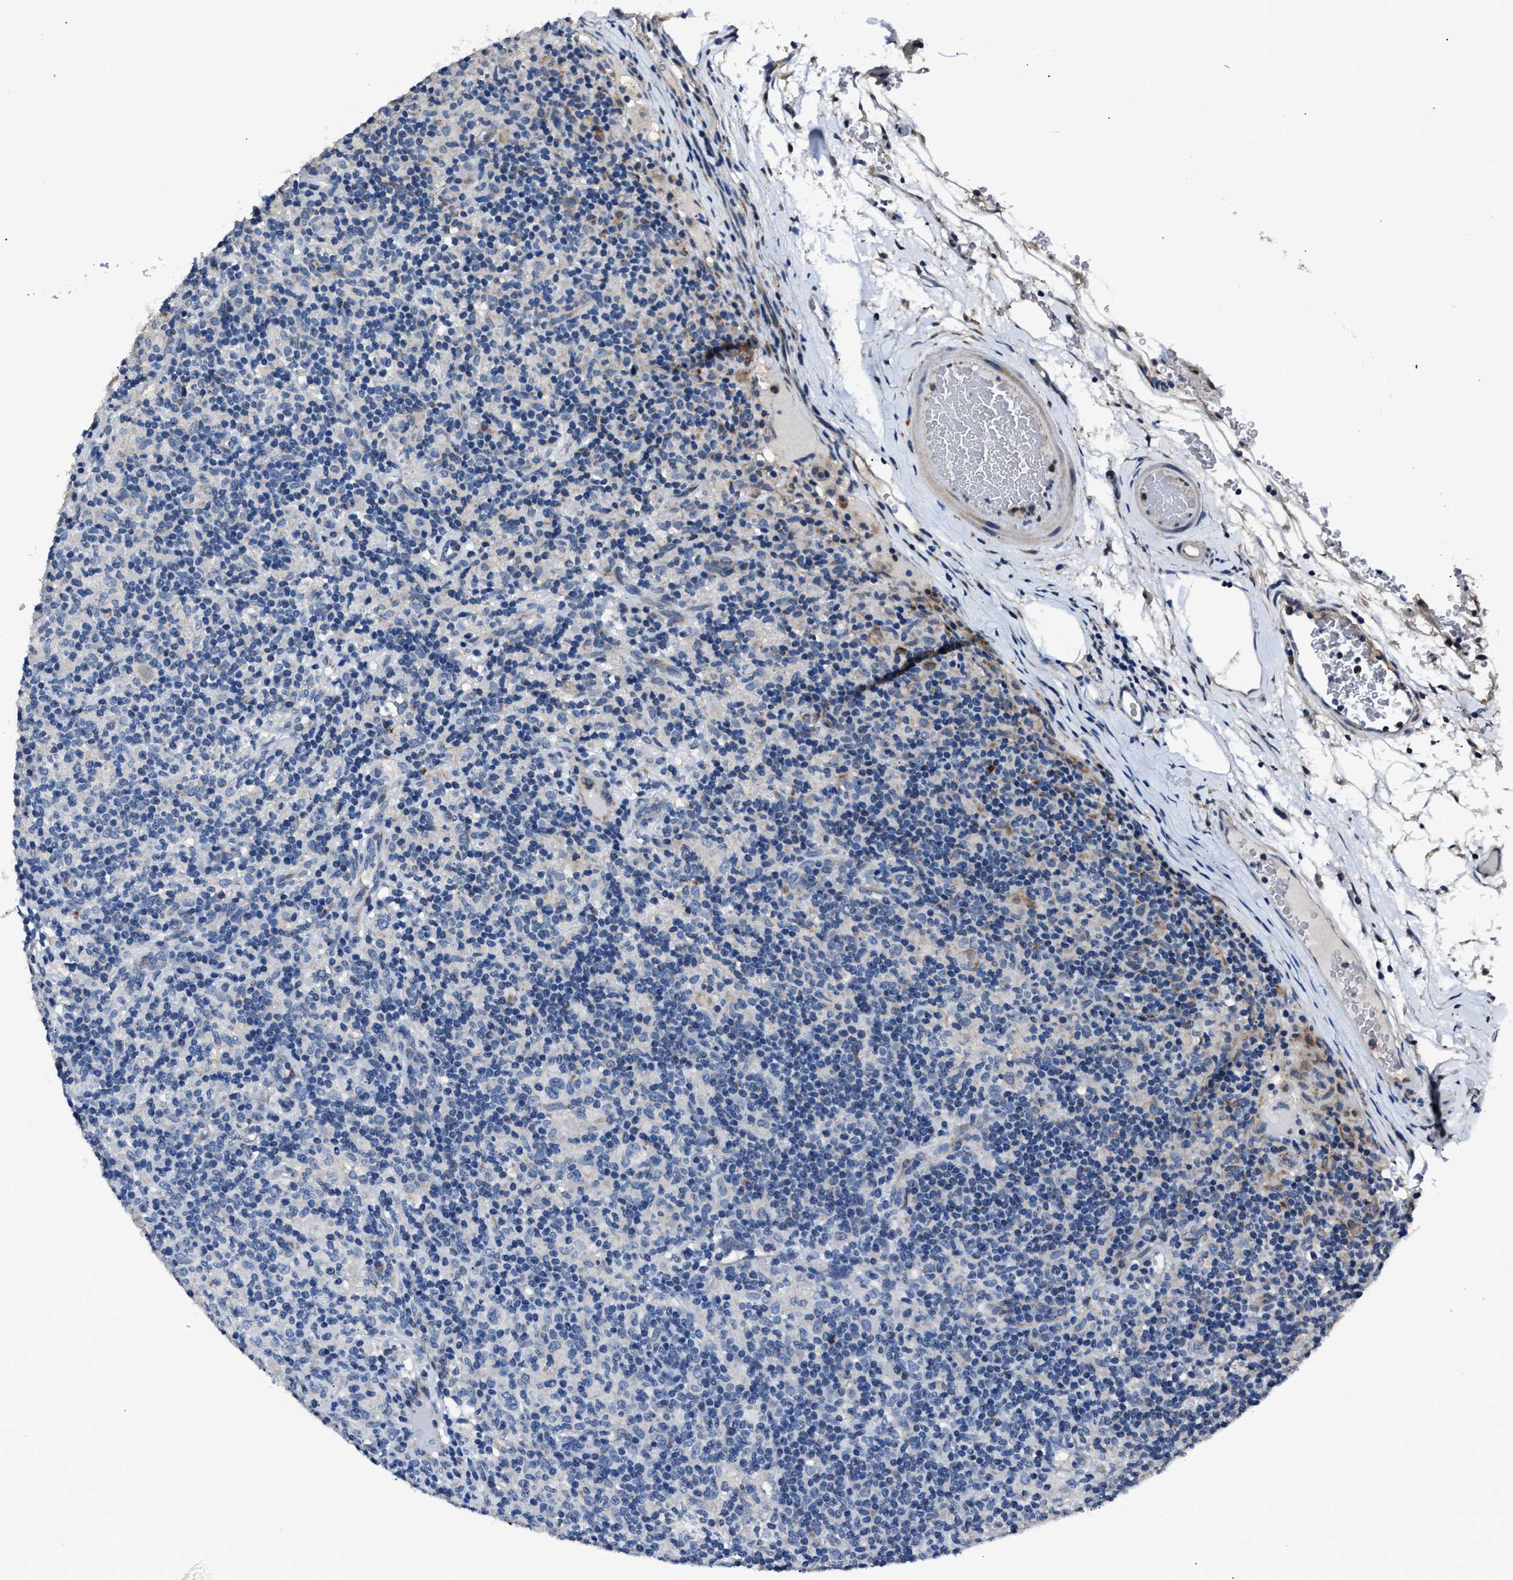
{"staining": {"intensity": "negative", "quantity": "none", "location": "none"}, "tissue": "lymphoma", "cell_type": "Tumor cells", "image_type": "cancer", "snomed": [{"axis": "morphology", "description": "Hodgkin's disease, NOS"}, {"axis": "topography", "description": "Lymph node"}], "caption": "This is an immunohistochemistry (IHC) image of human Hodgkin's disease. There is no positivity in tumor cells.", "gene": "DNAJC24", "patient": {"sex": "male", "age": 70}}